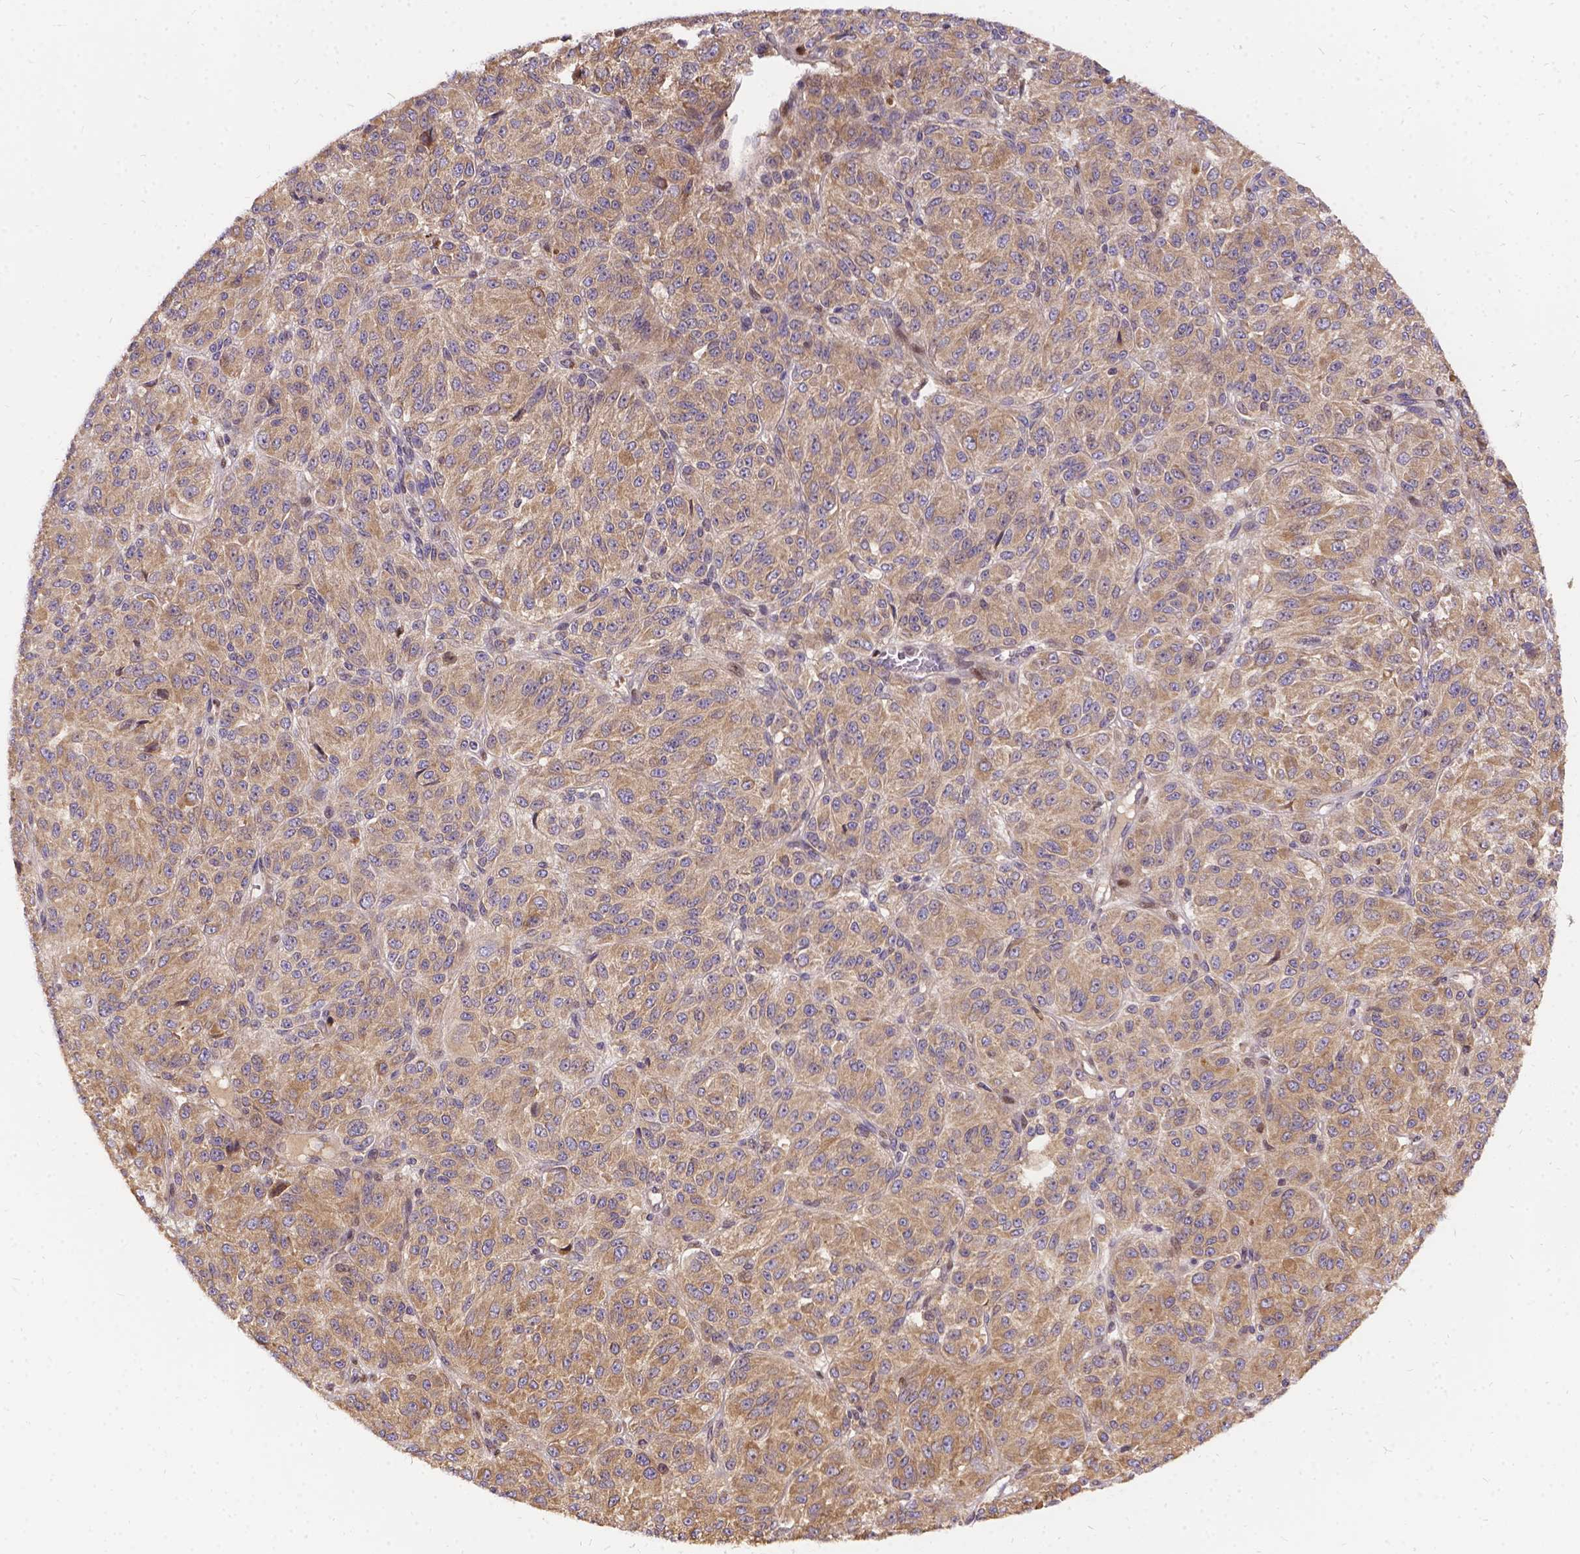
{"staining": {"intensity": "weak", "quantity": ">75%", "location": "cytoplasmic/membranous"}, "tissue": "melanoma", "cell_type": "Tumor cells", "image_type": "cancer", "snomed": [{"axis": "morphology", "description": "Malignant melanoma, Metastatic site"}, {"axis": "topography", "description": "Brain"}], "caption": "Melanoma was stained to show a protein in brown. There is low levels of weak cytoplasmic/membranous expression in about >75% of tumor cells.", "gene": "DENND6A", "patient": {"sex": "female", "age": 56}}